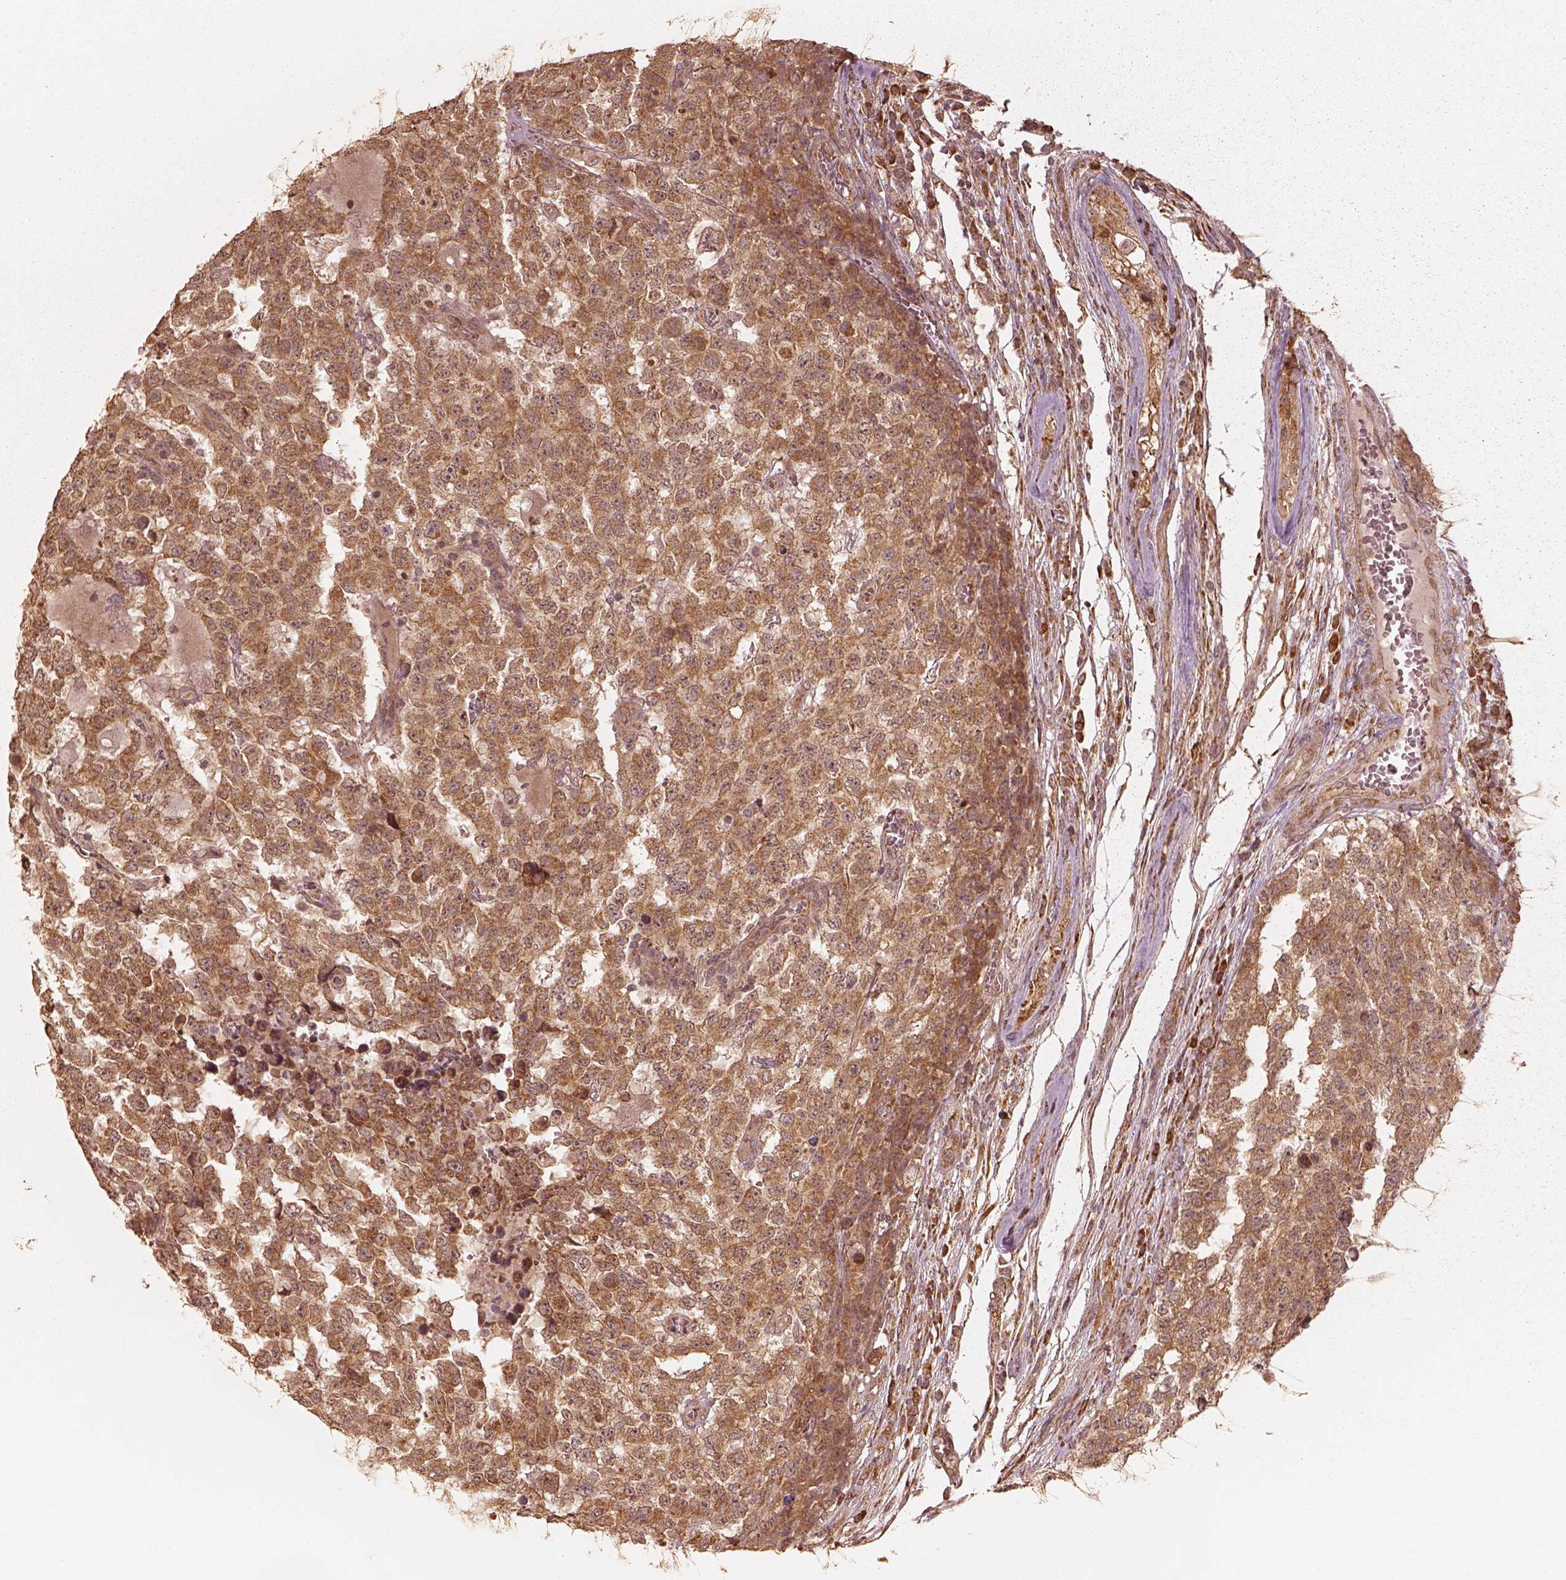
{"staining": {"intensity": "moderate", "quantity": ">75%", "location": "cytoplasmic/membranous"}, "tissue": "testis cancer", "cell_type": "Tumor cells", "image_type": "cancer", "snomed": [{"axis": "morphology", "description": "Carcinoma, Embryonal, NOS"}, {"axis": "topography", "description": "Testis"}], "caption": "Testis cancer tissue demonstrates moderate cytoplasmic/membranous staining in approximately >75% of tumor cells, visualized by immunohistochemistry. (DAB (3,3'-diaminobenzidine) = brown stain, brightfield microscopy at high magnification).", "gene": "DNAJC25", "patient": {"sex": "male", "age": 23}}